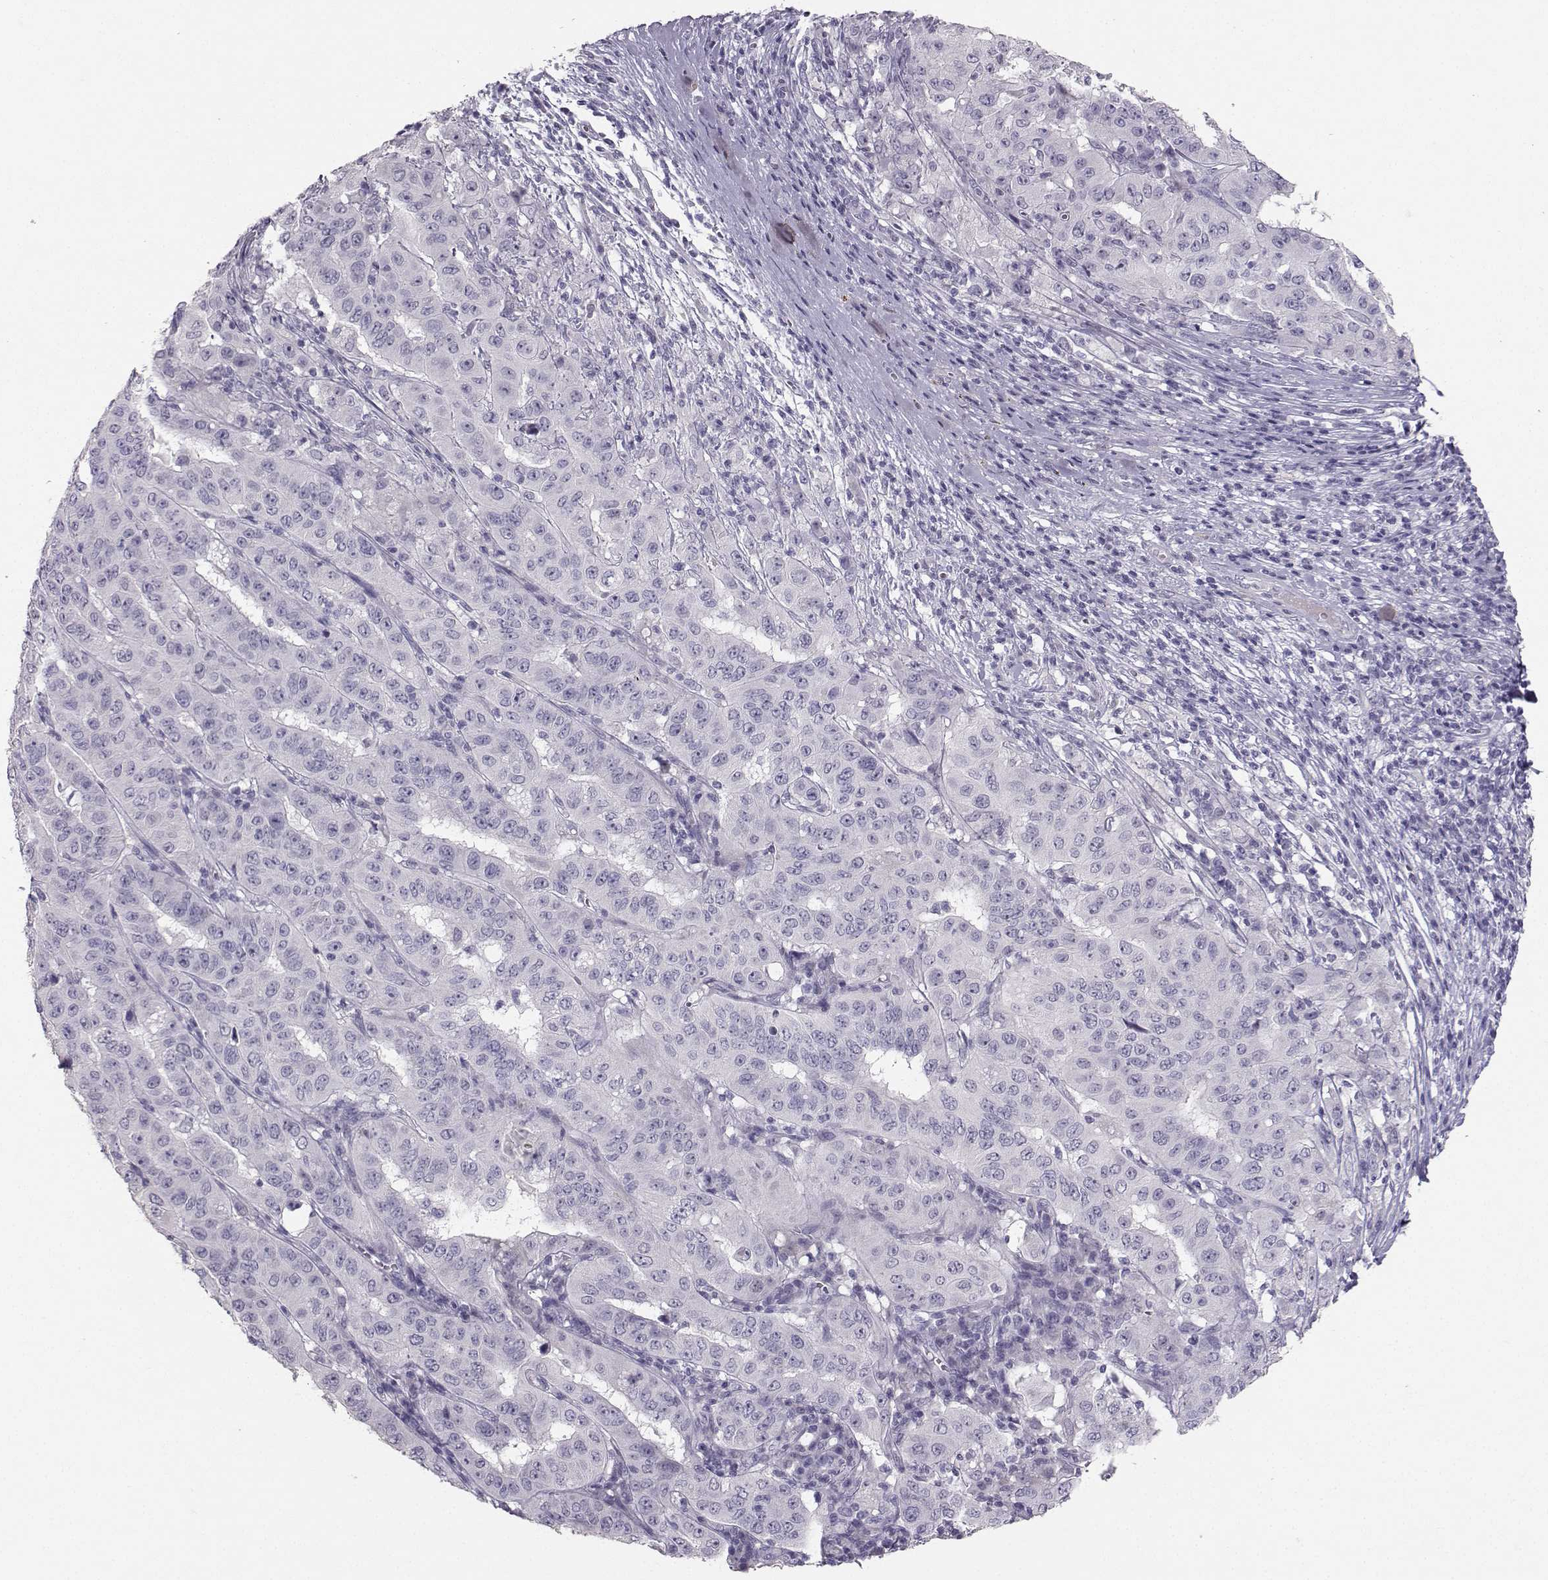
{"staining": {"intensity": "negative", "quantity": "none", "location": "none"}, "tissue": "pancreatic cancer", "cell_type": "Tumor cells", "image_type": "cancer", "snomed": [{"axis": "morphology", "description": "Adenocarcinoma, NOS"}, {"axis": "topography", "description": "Pancreas"}], "caption": "High magnification brightfield microscopy of adenocarcinoma (pancreatic) stained with DAB (brown) and counterstained with hematoxylin (blue): tumor cells show no significant expression.", "gene": "PKP2", "patient": {"sex": "male", "age": 63}}